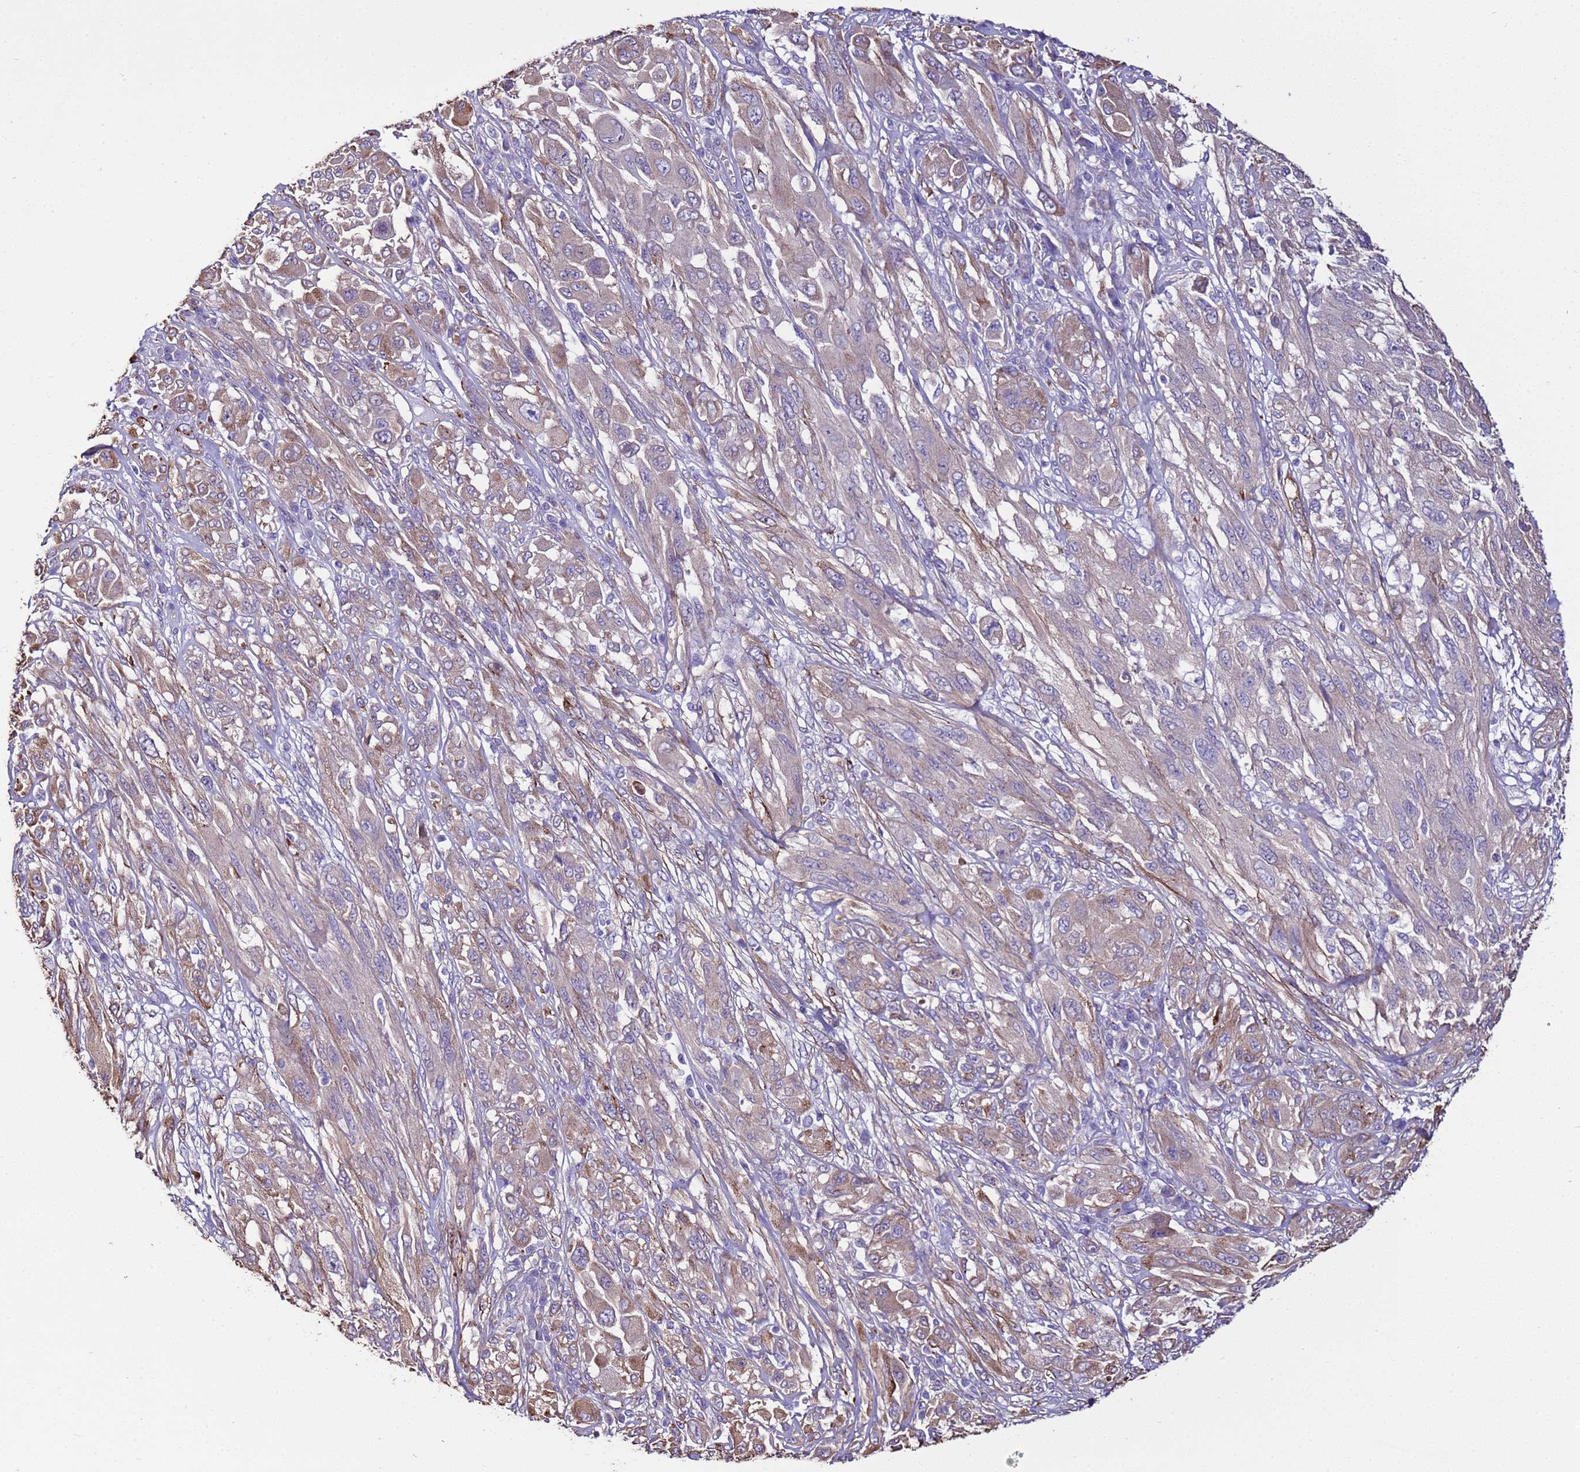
{"staining": {"intensity": "moderate", "quantity": "<25%", "location": "cytoplasmic/membranous"}, "tissue": "melanoma", "cell_type": "Tumor cells", "image_type": "cancer", "snomed": [{"axis": "morphology", "description": "Malignant melanoma, NOS"}, {"axis": "topography", "description": "Skin"}], "caption": "Moderate cytoplasmic/membranous protein staining is identified in approximately <25% of tumor cells in malignant melanoma.", "gene": "RABL2B", "patient": {"sex": "female", "age": 91}}